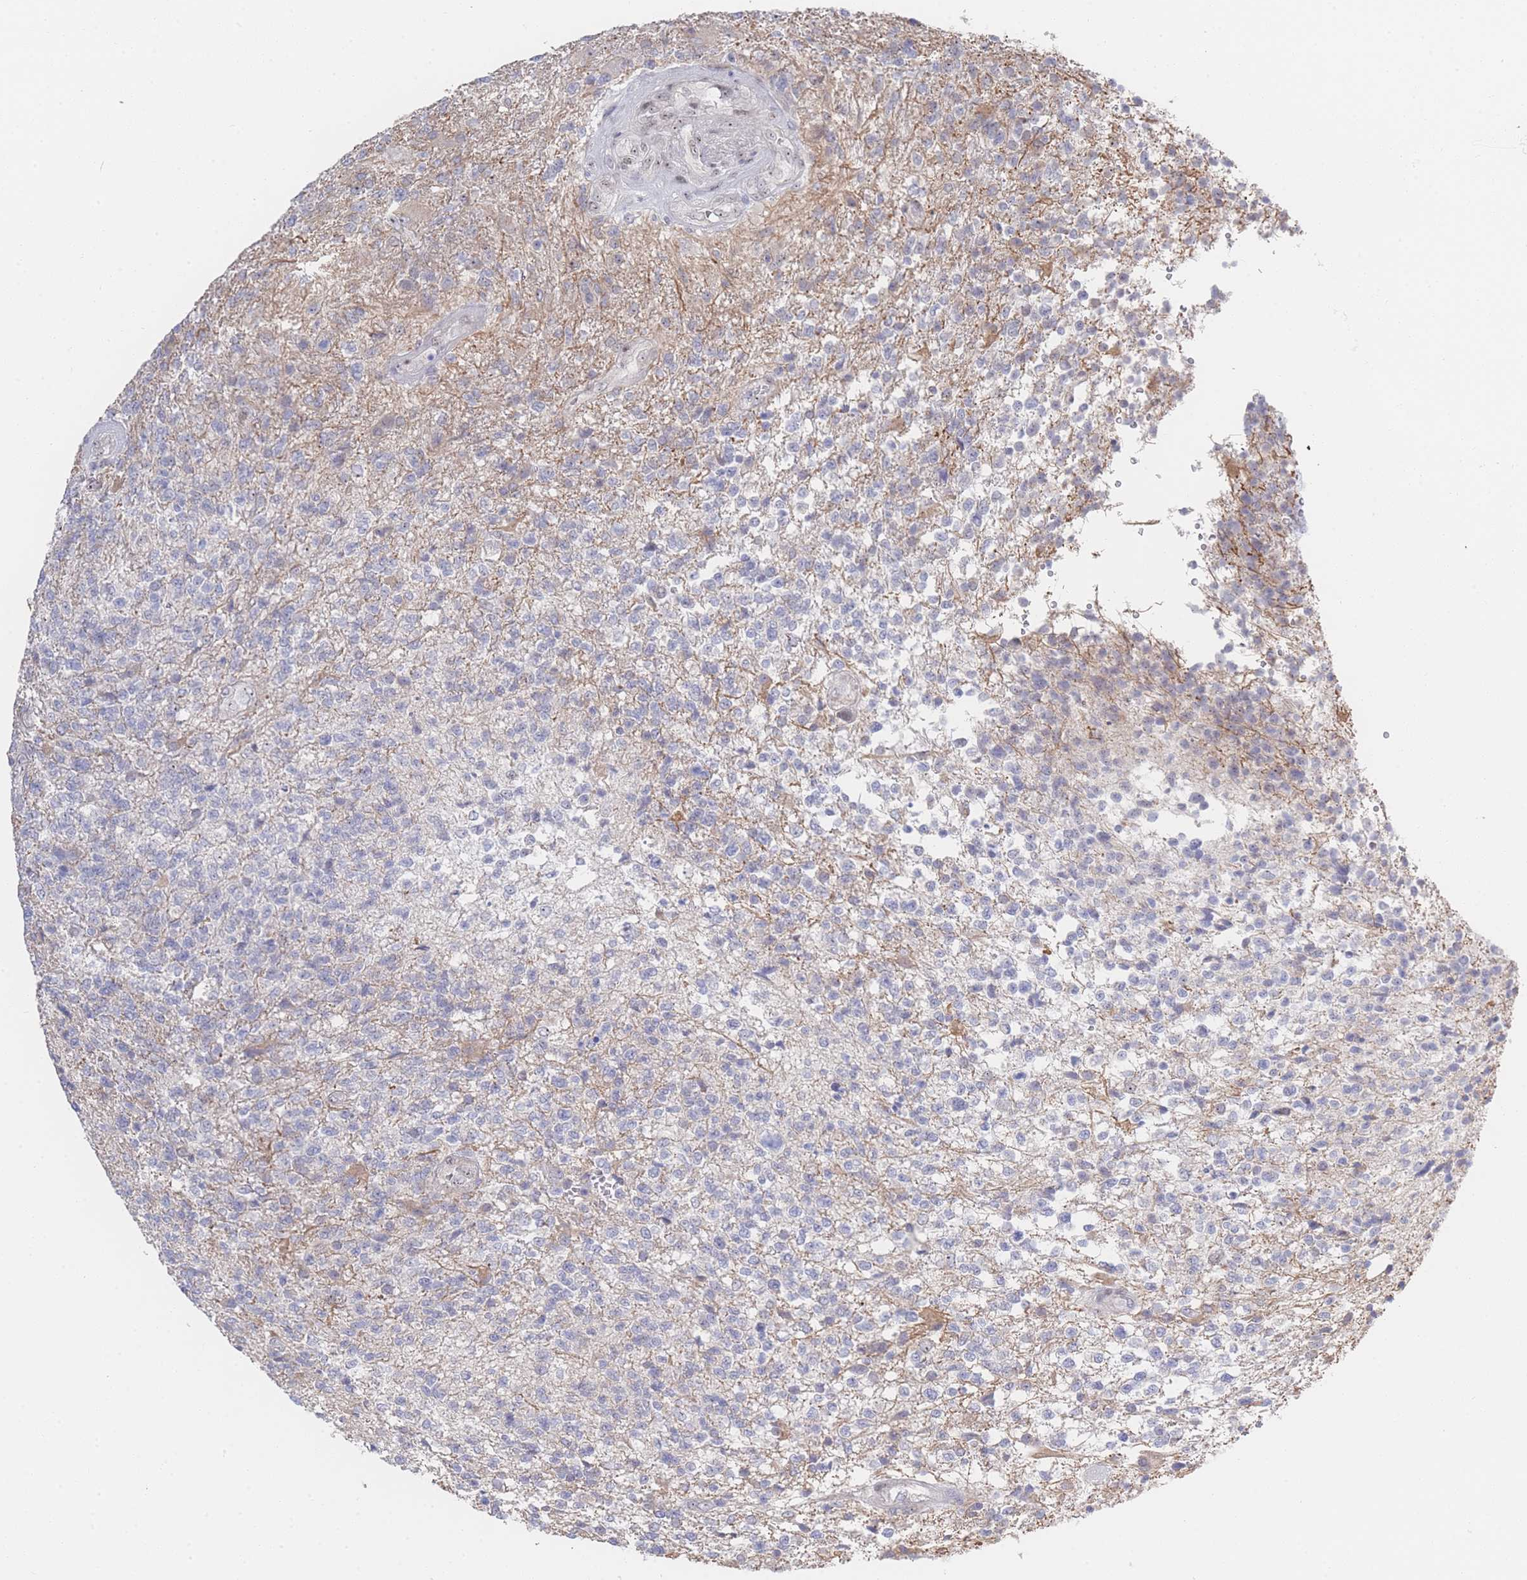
{"staining": {"intensity": "negative", "quantity": "none", "location": "none"}, "tissue": "glioma", "cell_type": "Tumor cells", "image_type": "cancer", "snomed": [{"axis": "morphology", "description": "Glioma, malignant, High grade"}, {"axis": "topography", "description": "Brain"}], "caption": "Image shows no protein positivity in tumor cells of glioma tissue.", "gene": "ZNF142", "patient": {"sex": "male", "age": 56}}